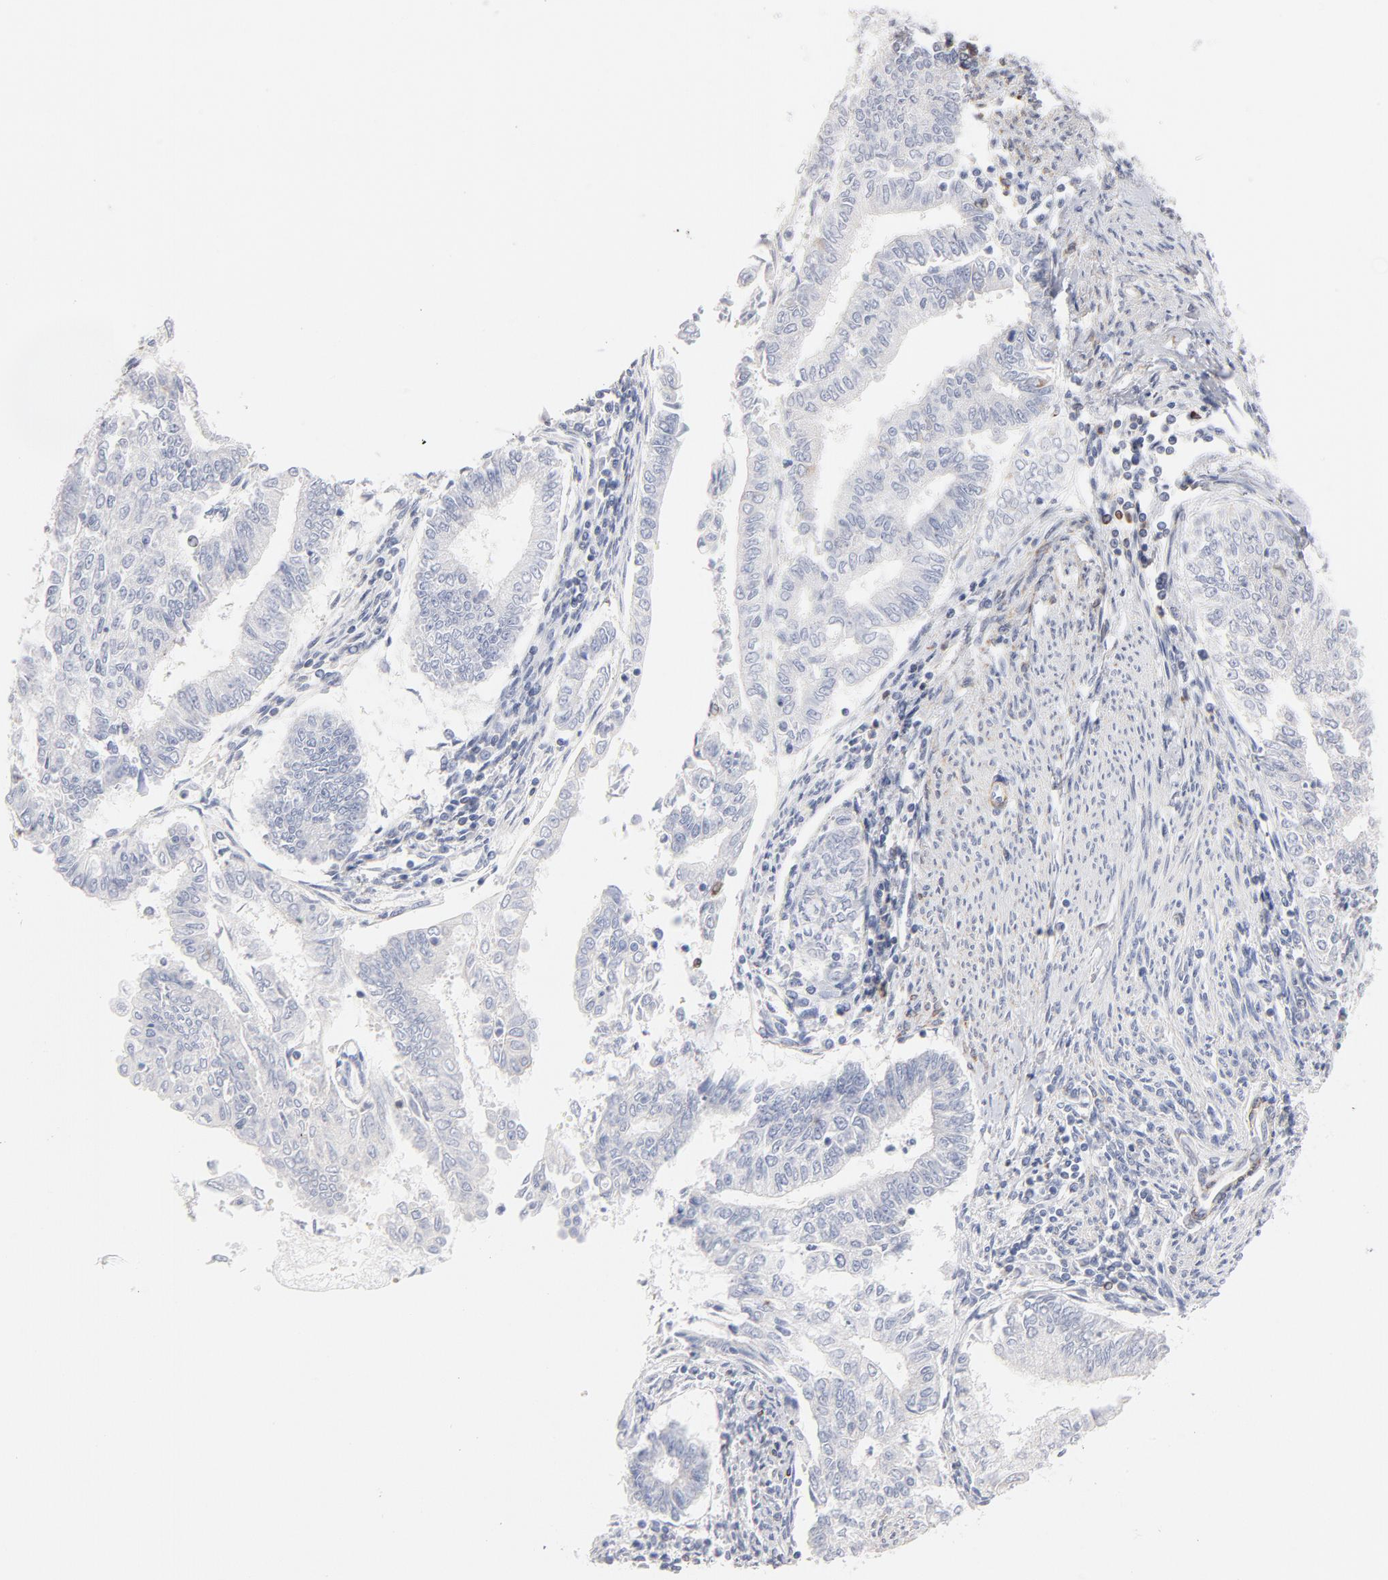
{"staining": {"intensity": "negative", "quantity": "none", "location": "none"}, "tissue": "endometrial cancer", "cell_type": "Tumor cells", "image_type": "cancer", "snomed": [{"axis": "morphology", "description": "Adenocarcinoma, NOS"}, {"axis": "topography", "description": "Endometrium"}], "caption": "Image shows no protein staining in tumor cells of endometrial cancer (adenocarcinoma) tissue. (Brightfield microscopy of DAB (3,3'-diaminobenzidine) immunohistochemistry (IHC) at high magnification).", "gene": "MID1", "patient": {"sex": "female", "age": 66}}